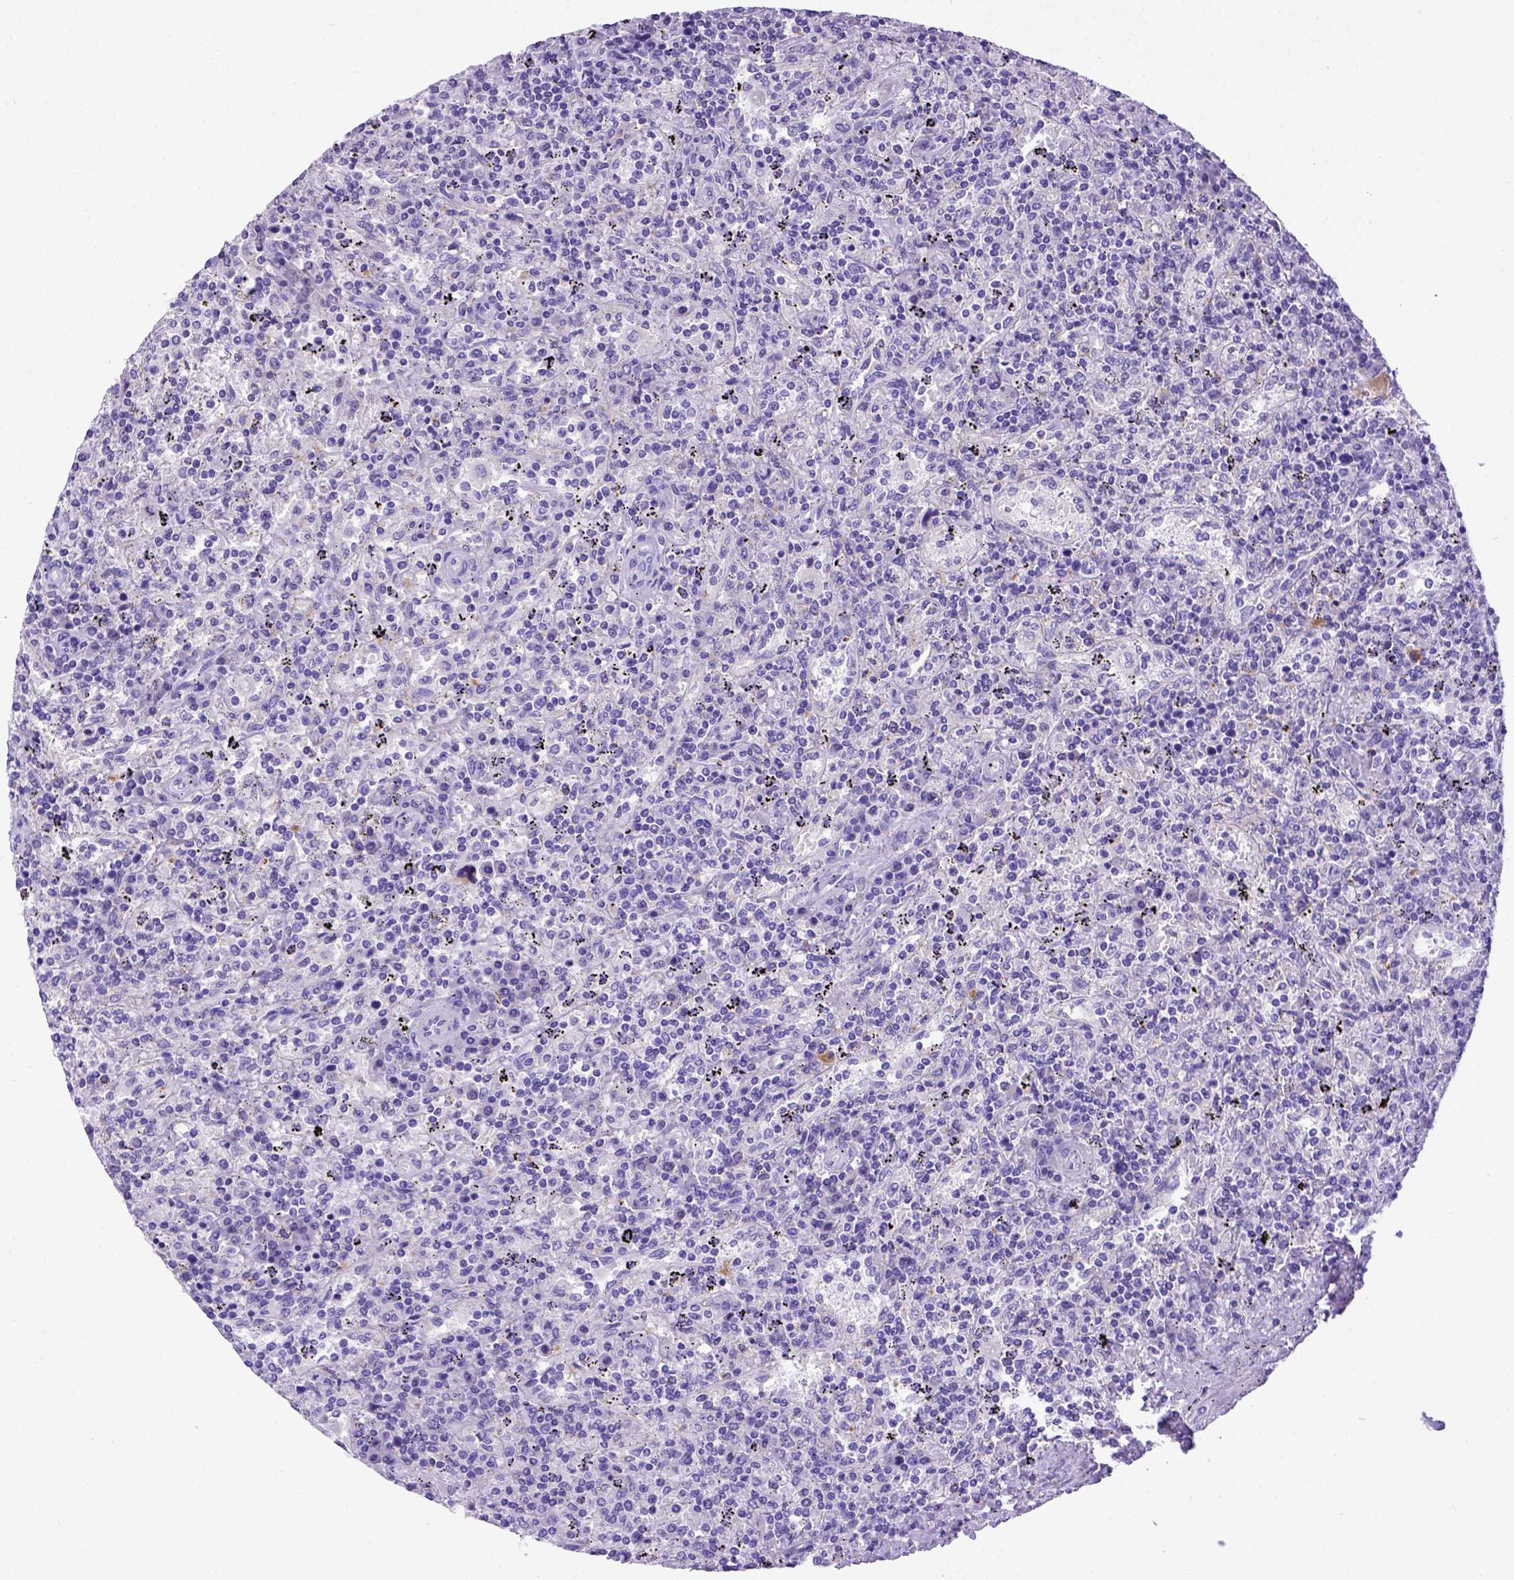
{"staining": {"intensity": "negative", "quantity": "none", "location": "none"}, "tissue": "lymphoma", "cell_type": "Tumor cells", "image_type": "cancer", "snomed": [{"axis": "morphology", "description": "Malignant lymphoma, non-Hodgkin's type, Low grade"}, {"axis": "topography", "description": "Spleen"}], "caption": "Low-grade malignant lymphoma, non-Hodgkin's type was stained to show a protein in brown. There is no significant staining in tumor cells.", "gene": "PTGES", "patient": {"sex": "male", "age": 62}}